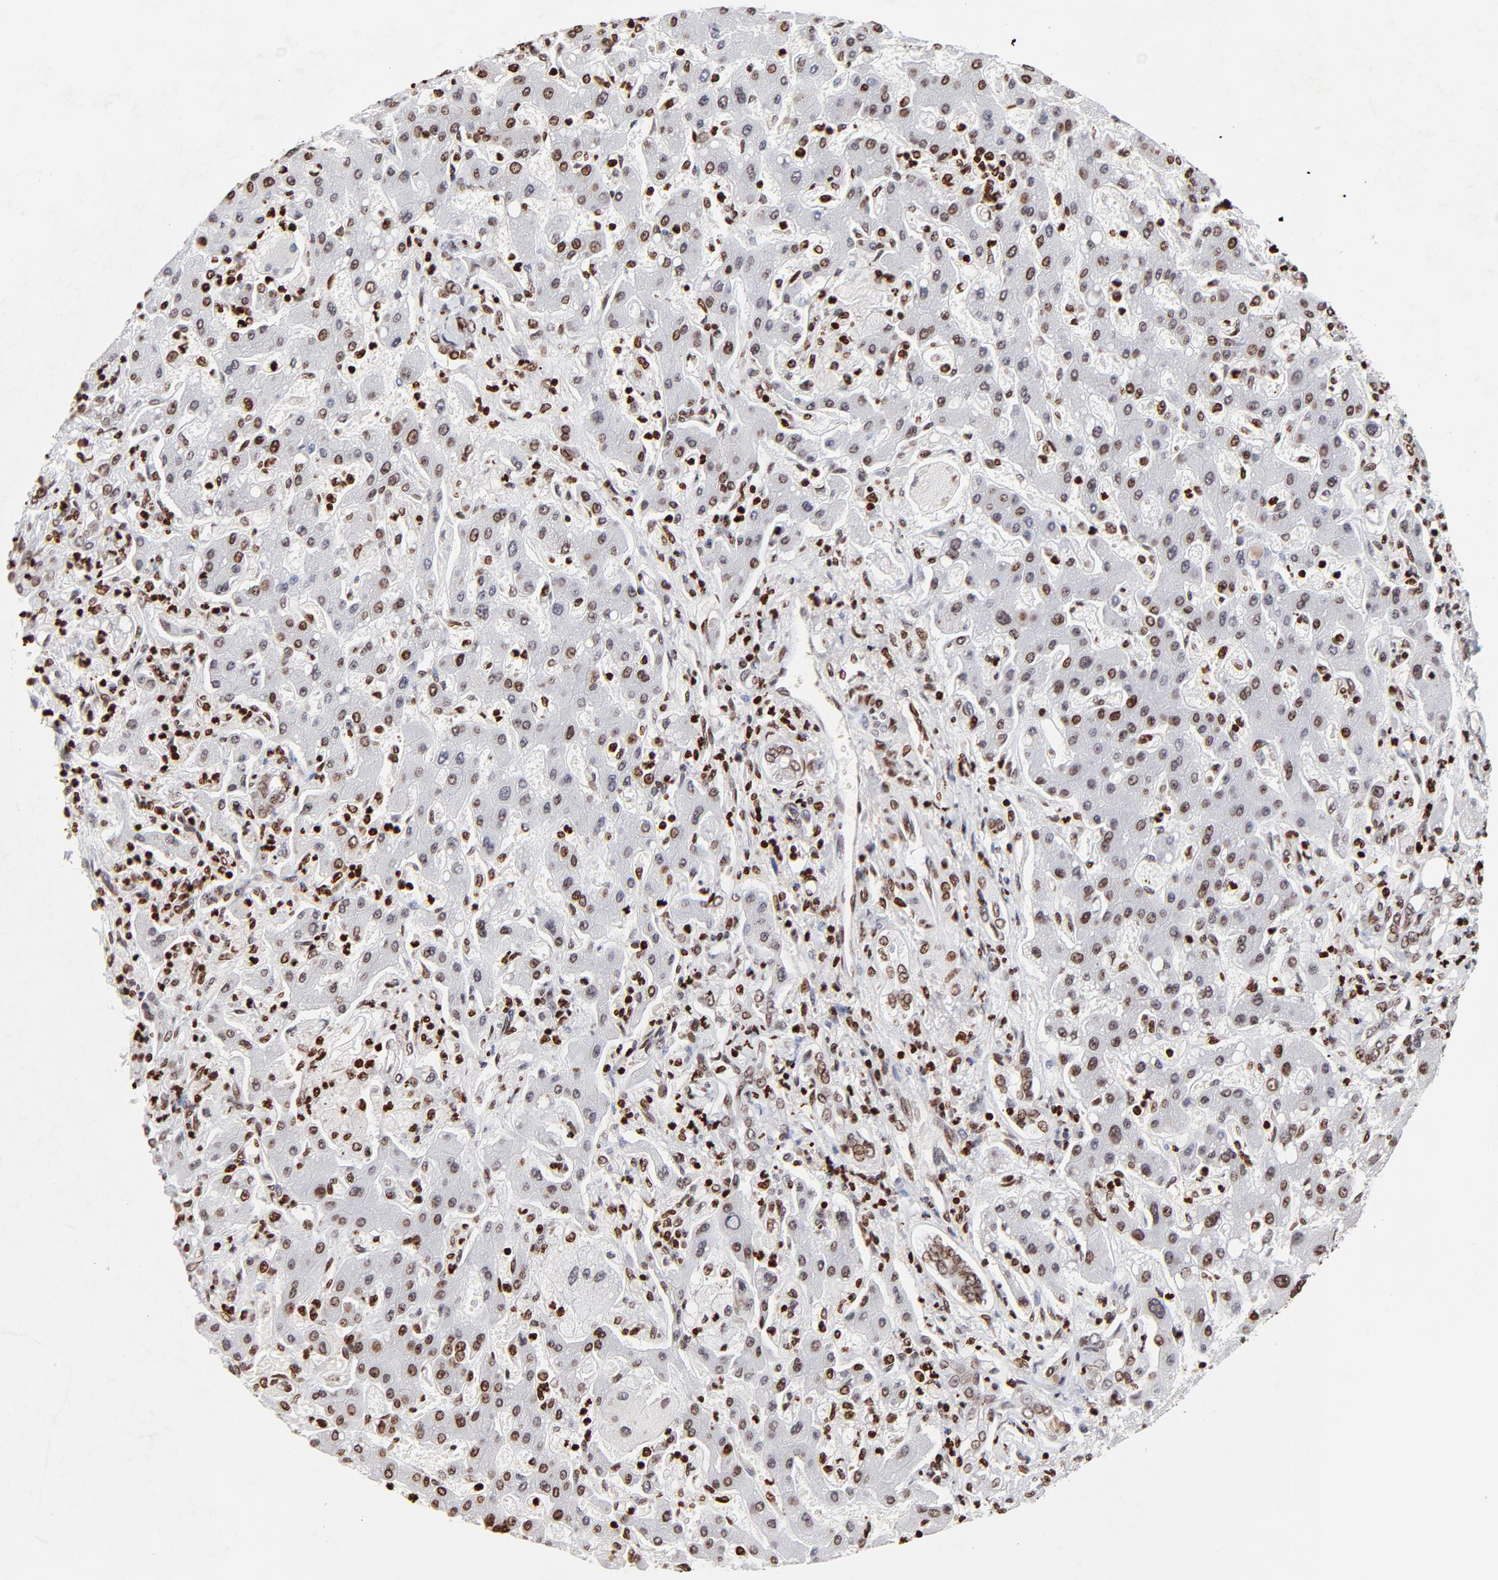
{"staining": {"intensity": "weak", "quantity": "<25%", "location": "nuclear"}, "tissue": "liver cancer", "cell_type": "Tumor cells", "image_type": "cancer", "snomed": [{"axis": "morphology", "description": "Cholangiocarcinoma"}, {"axis": "topography", "description": "Liver"}], "caption": "A high-resolution image shows immunohistochemistry (IHC) staining of liver cancer (cholangiocarcinoma), which shows no significant staining in tumor cells. Brightfield microscopy of immunohistochemistry stained with DAB (brown) and hematoxylin (blue), captured at high magnification.", "gene": "FBH1", "patient": {"sex": "male", "age": 50}}